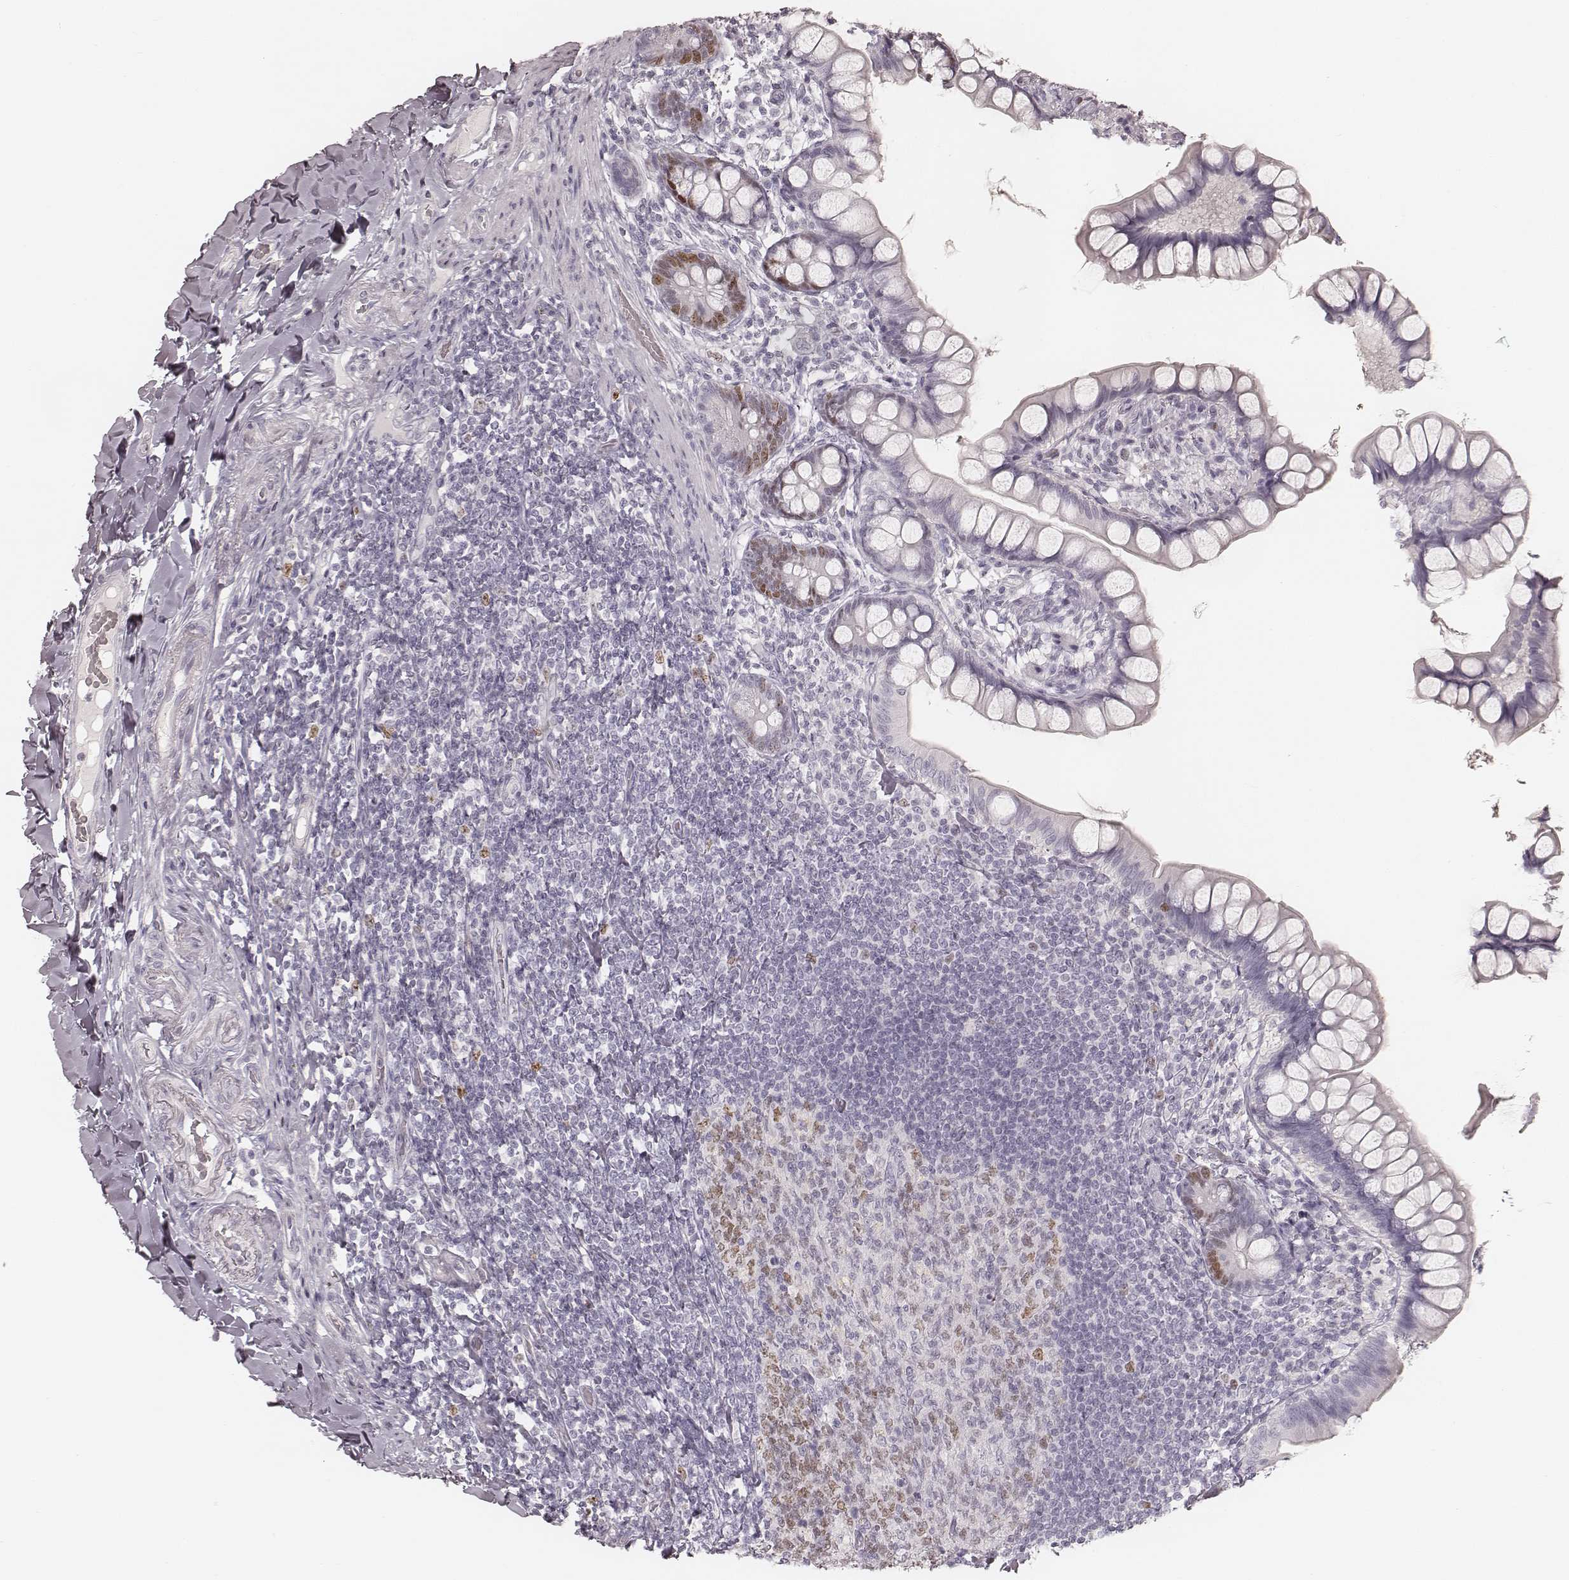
{"staining": {"intensity": "moderate", "quantity": "<25%", "location": "nuclear"}, "tissue": "small intestine", "cell_type": "Glandular cells", "image_type": "normal", "snomed": [{"axis": "morphology", "description": "Normal tissue, NOS"}, {"axis": "topography", "description": "Small intestine"}], "caption": "A histopathology image of human small intestine stained for a protein shows moderate nuclear brown staining in glandular cells.", "gene": "TEX37", "patient": {"sex": "male", "age": 70}}